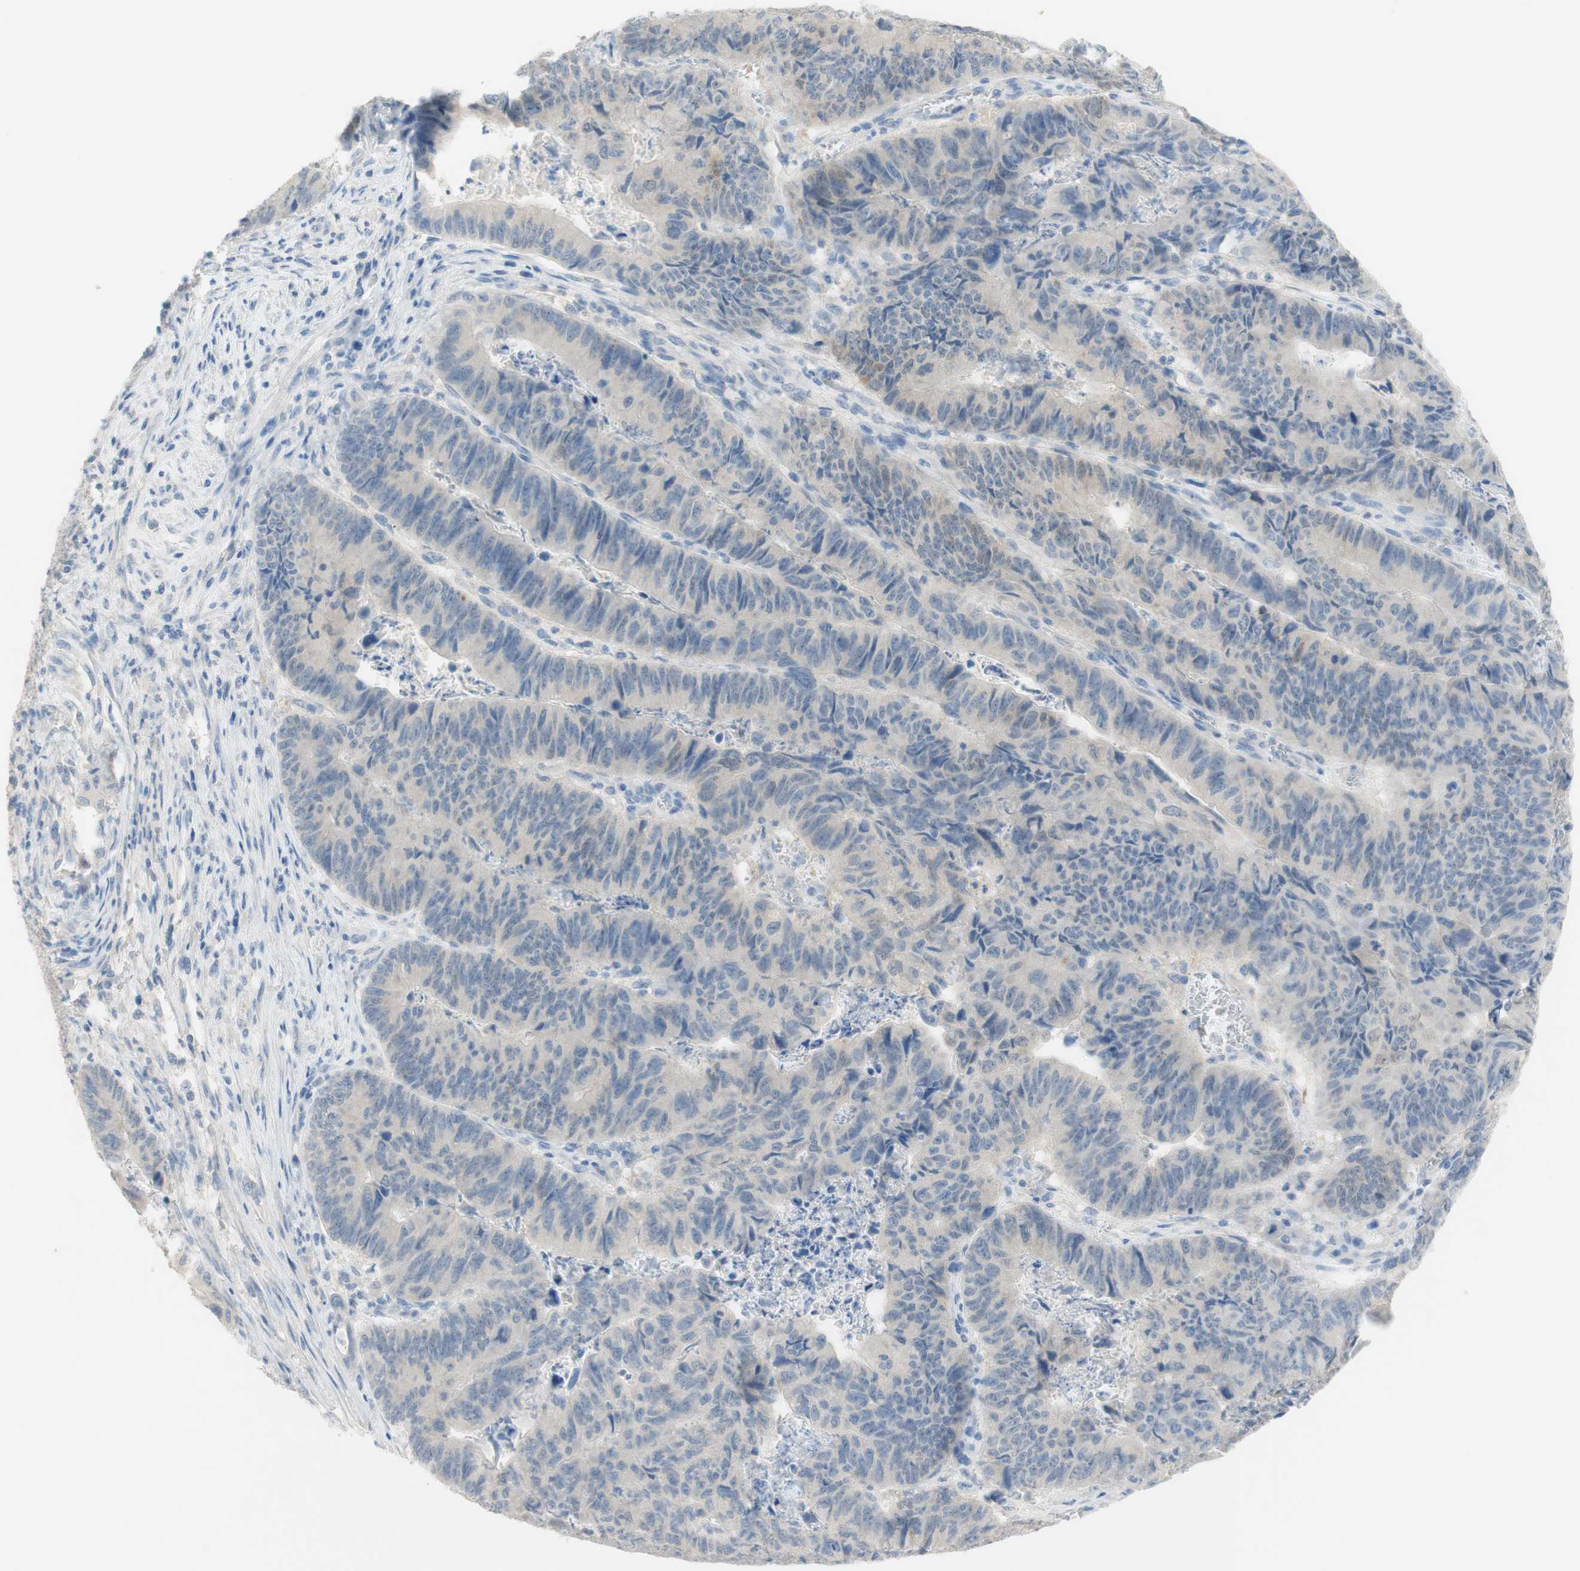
{"staining": {"intensity": "moderate", "quantity": "<25%", "location": "cytoplasmic/membranous,nuclear"}, "tissue": "stomach cancer", "cell_type": "Tumor cells", "image_type": "cancer", "snomed": [{"axis": "morphology", "description": "Adenocarcinoma, NOS"}, {"axis": "topography", "description": "Stomach, lower"}], "caption": "Stomach adenocarcinoma stained for a protein (brown) displays moderate cytoplasmic/membranous and nuclear positive expression in approximately <25% of tumor cells.", "gene": "SELENBP1", "patient": {"sex": "male", "age": 77}}